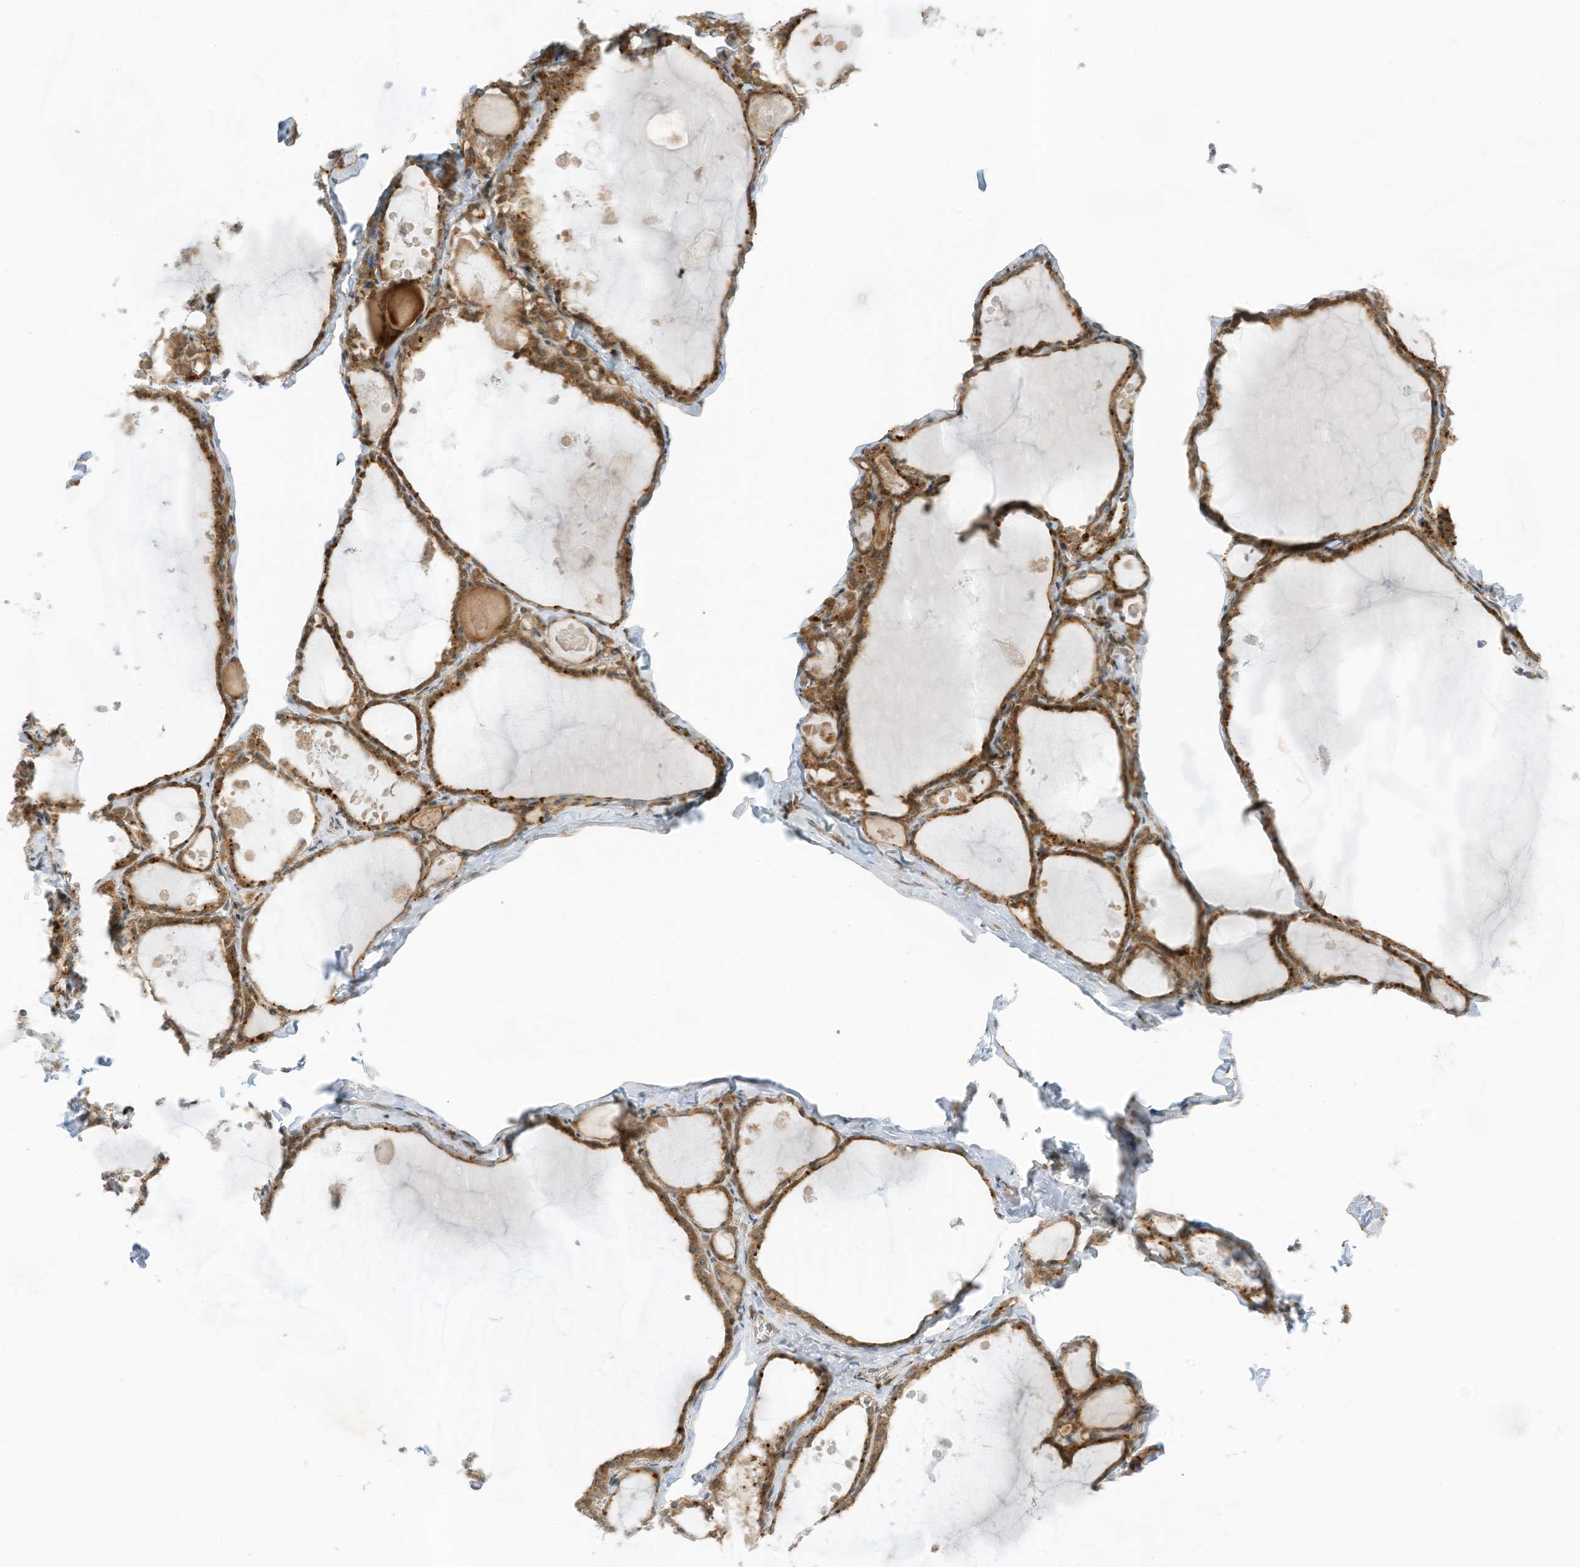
{"staining": {"intensity": "moderate", "quantity": ">75%", "location": "cytoplasmic/membranous"}, "tissue": "thyroid gland", "cell_type": "Glandular cells", "image_type": "normal", "snomed": [{"axis": "morphology", "description": "Normal tissue, NOS"}, {"axis": "topography", "description": "Thyroid gland"}], "caption": "Moderate cytoplasmic/membranous protein staining is present in about >75% of glandular cells in thyroid gland.", "gene": "EDF1", "patient": {"sex": "male", "age": 56}}